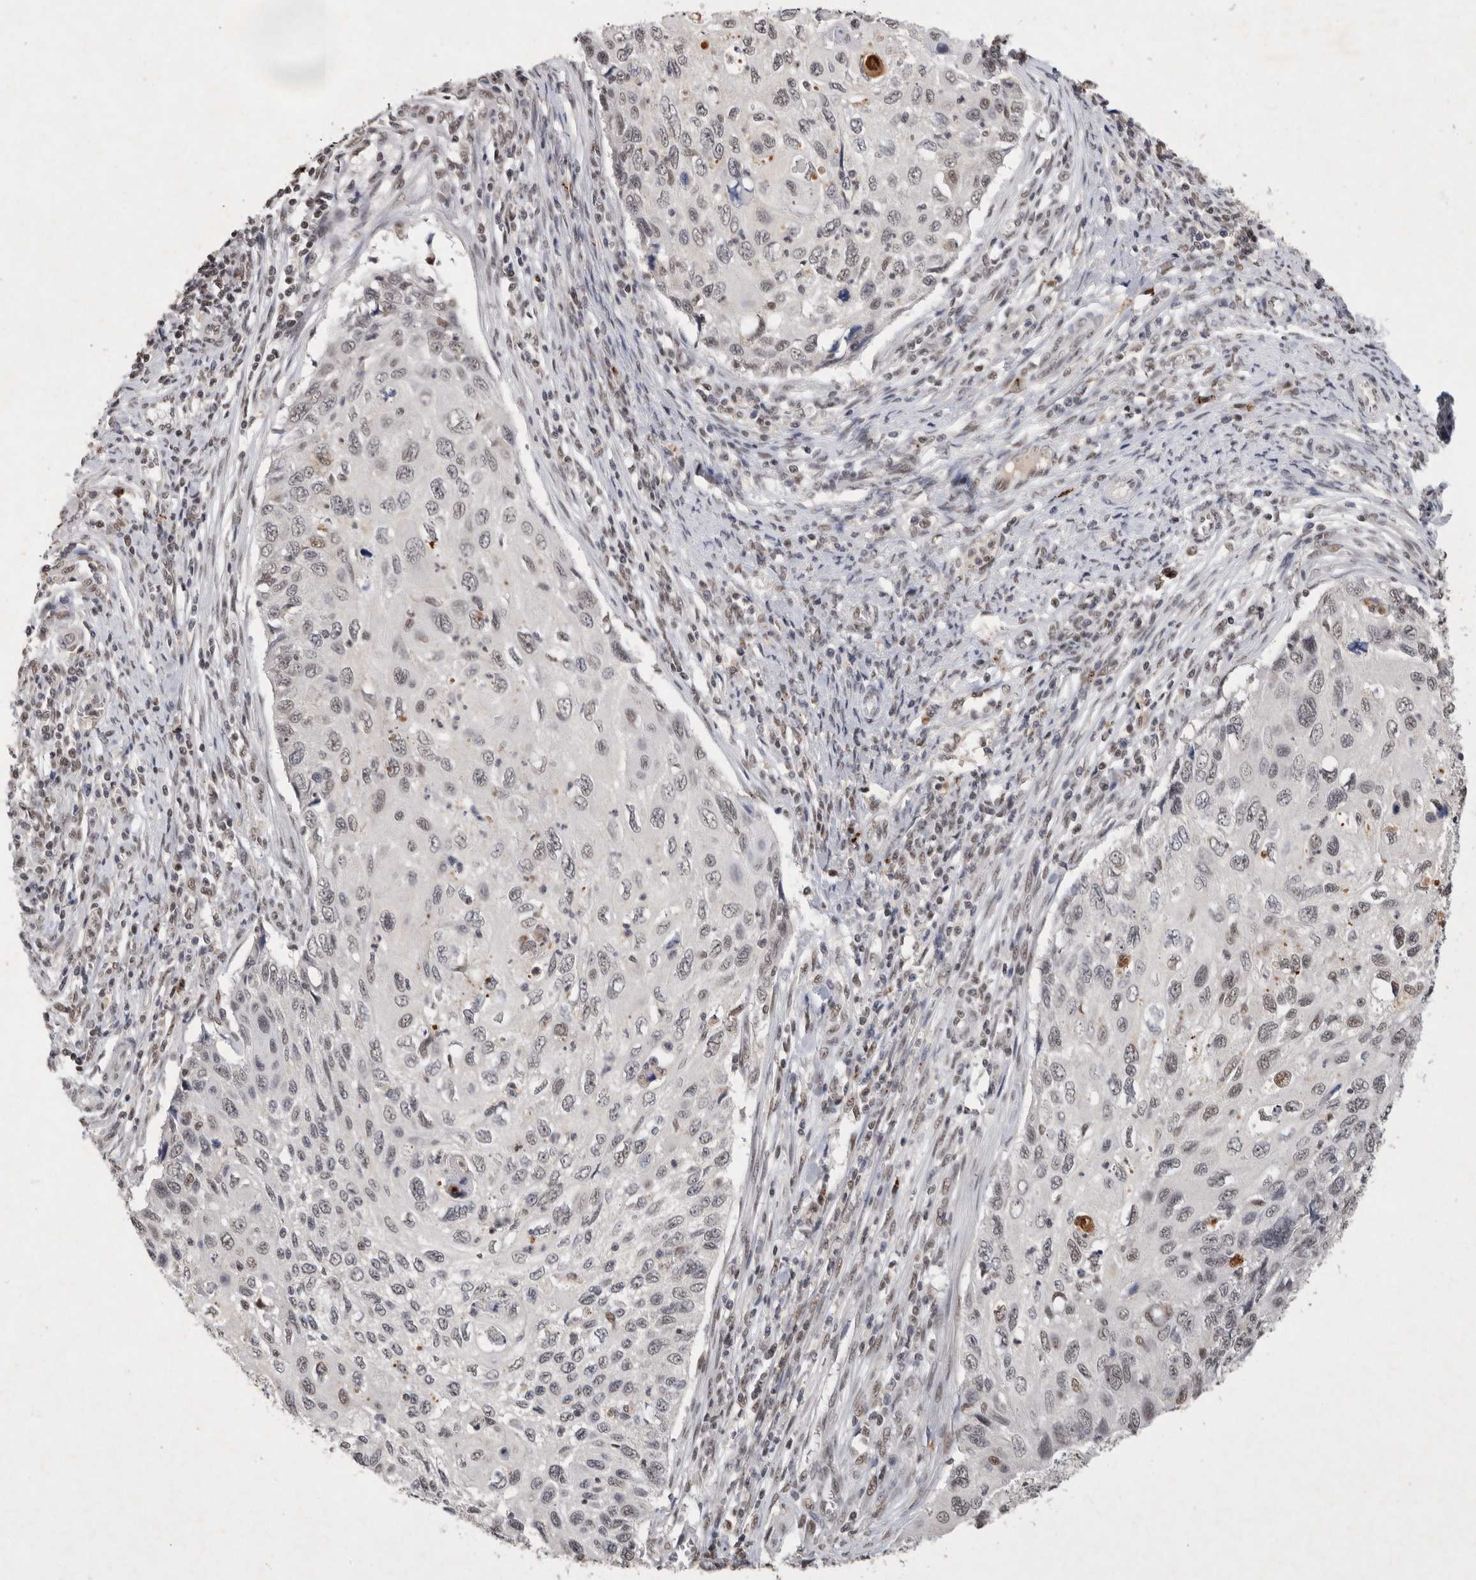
{"staining": {"intensity": "negative", "quantity": "none", "location": "none"}, "tissue": "cervical cancer", "cell_type": "Tumor cells", "image_type": "cancer", "snomed": [{"axis": "morphology", "description": "Squamous cell carcinoma, NOS"}, {"axis": "topography", "description": "Cervix"}], "caption": "Cervical squamous cell carcinoma was stained to show a protein in brown. There is no significant staining in tumor cells.", "gene": "XRCC5", "patient": {"sex": "female", "age": 70}}